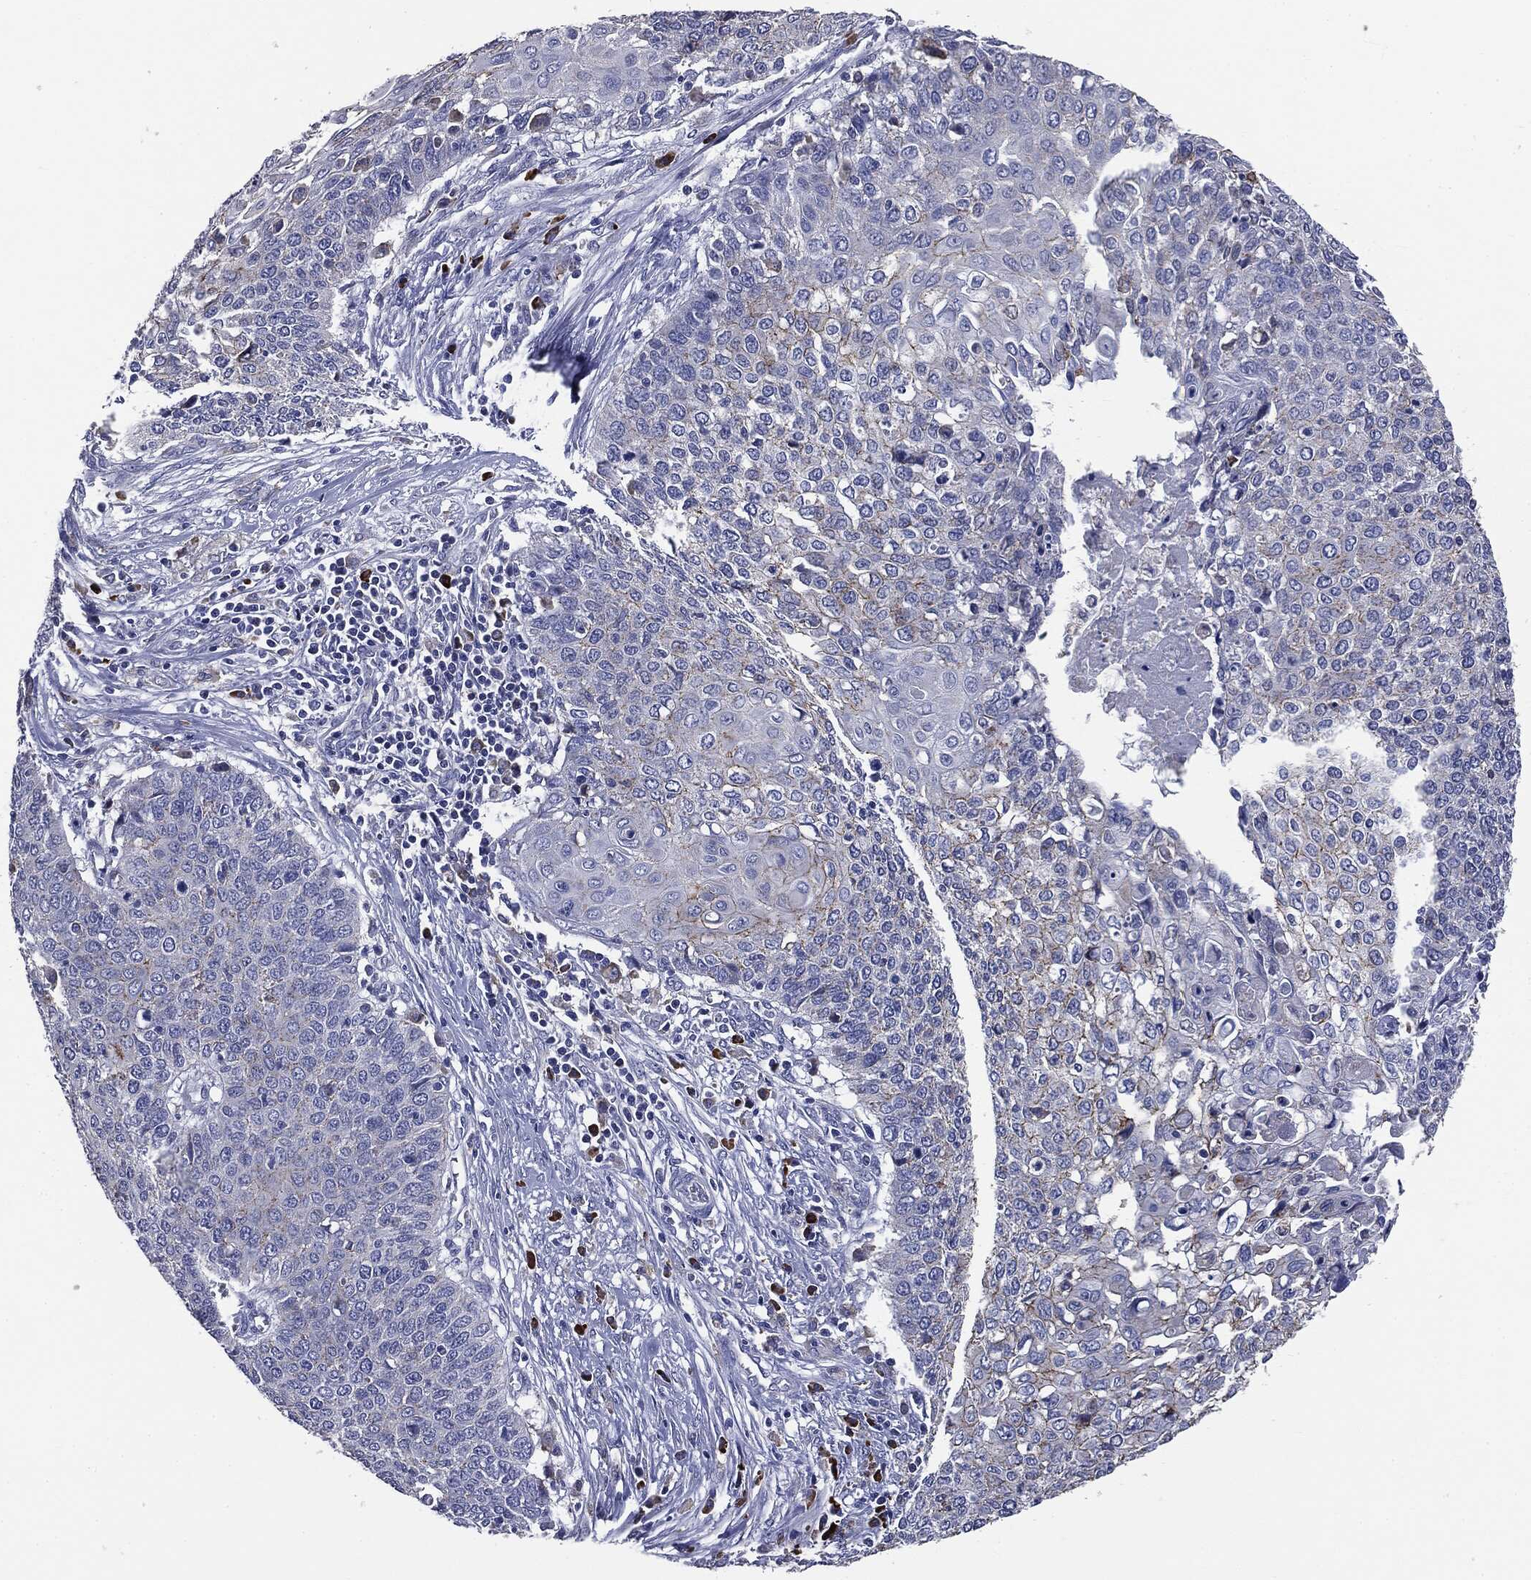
{"staining": {"intensity": "negative", "quantity": "none", "location": "none"}, "tissue": "cervical cancer", "cell_type": "Tumor cells", "image_type": "cancer", "snomed": [{"axis": "morphology", "description": "Squamous cell carcinoma, NOS"}, {"axis": "topography", "description": "Cervix"}], "caption": "Immunohistochemistry of human cervical cancer (squamous cell carcinoma) demonstrates no positivity in tumor cells.", "gene": "PTGS2", "patient": {"sex": "female", "age": 39}}